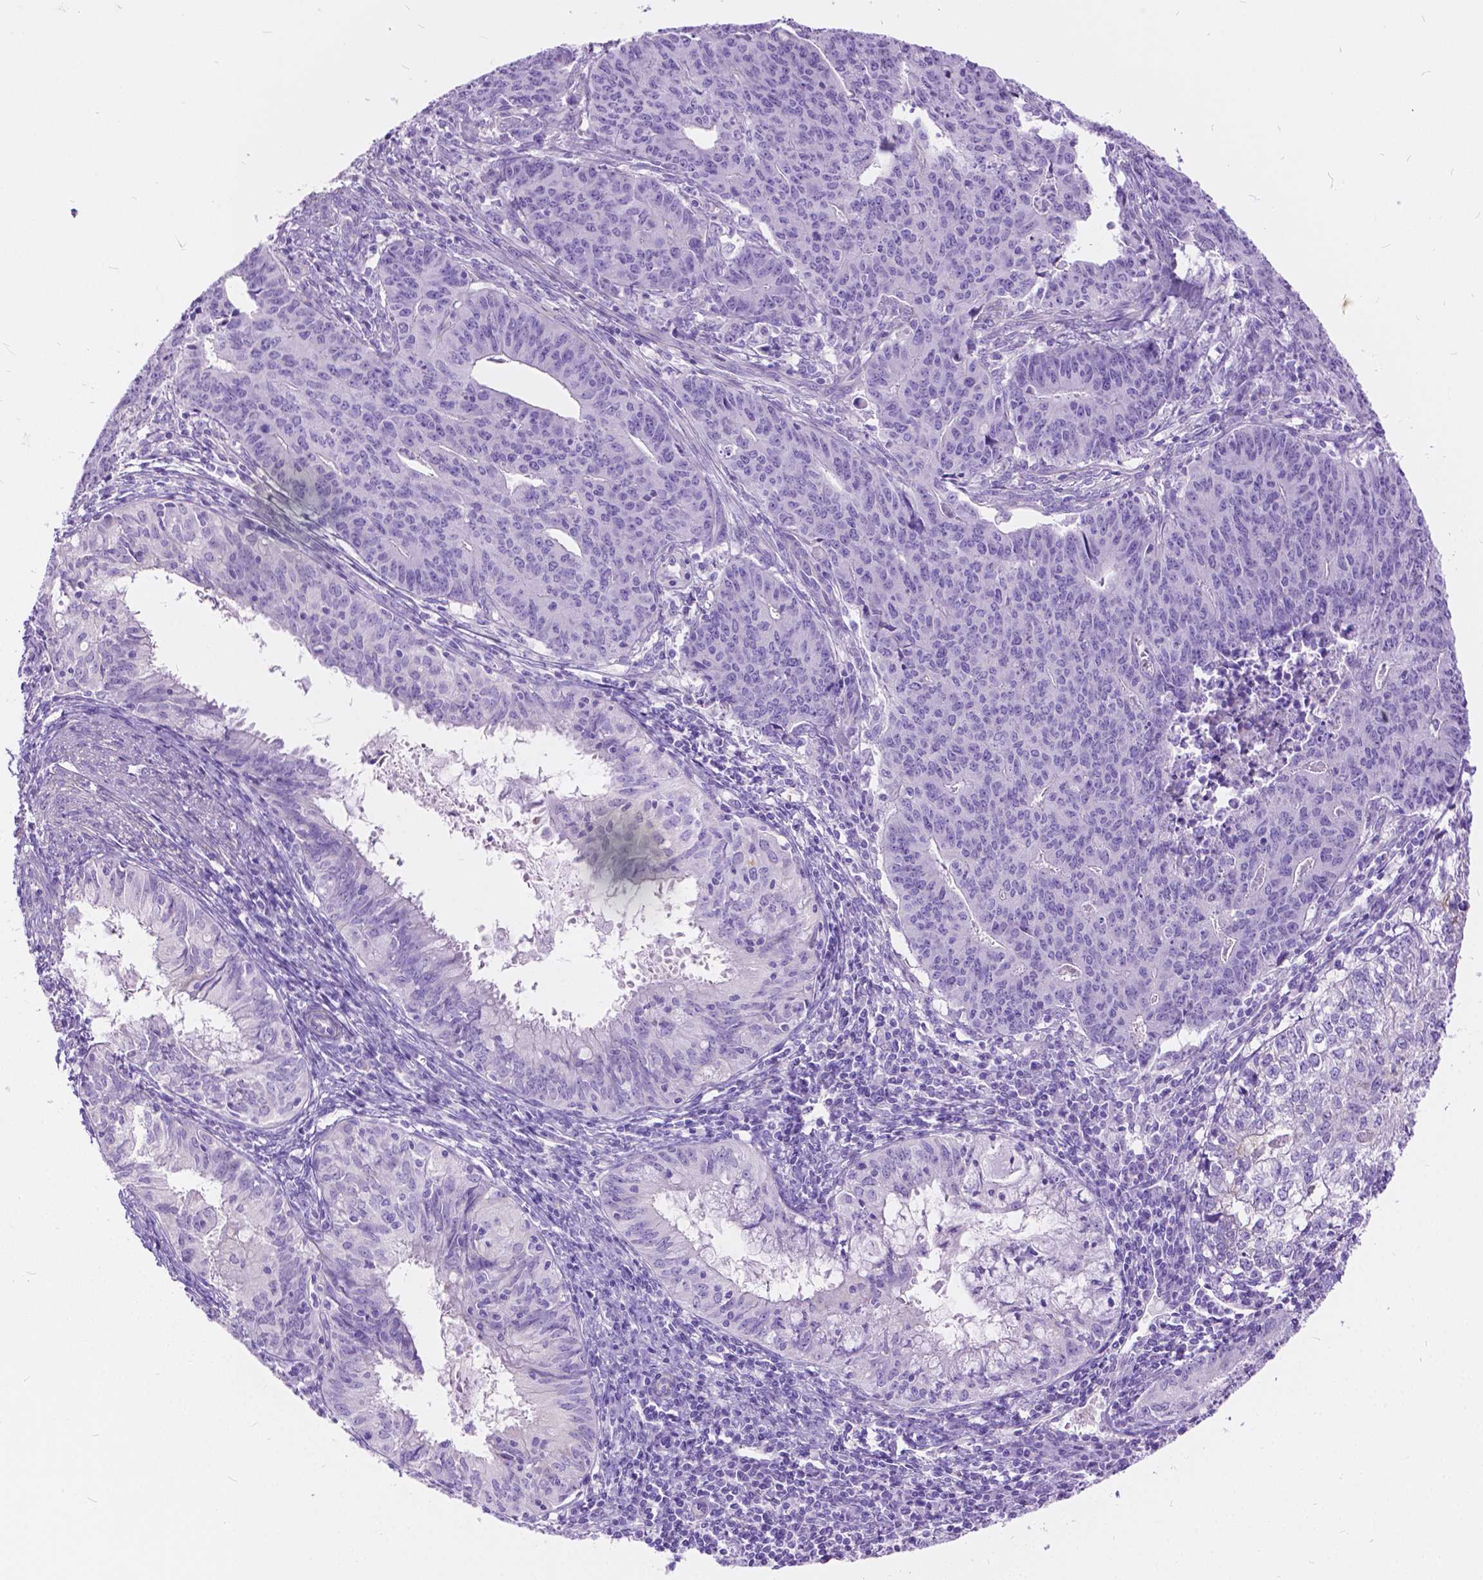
{"staining": {"intensity": "negative", "quantity": "none", "location": "none"}, "tissue": "endometrial cancer", "cell_type": "Tumor cells", "image_type": "cancer", "snomed": [{"axis": "morphology", "description": "Adenocarcinoma, NOS"}, {"axis": "topography", "description": "Endometrium"}], "caption": "An immunohistochemistry histopathology image of adenocarcinoma (endometrial) is shown. There is no staining in tumor cells of adenocarcinoma (endometrial). (Immunohistochemistry (ihc), brightfield microscopy, high magnification).", "gene": "CHRM1", "patient": {"sex": "female", "age": 59}}